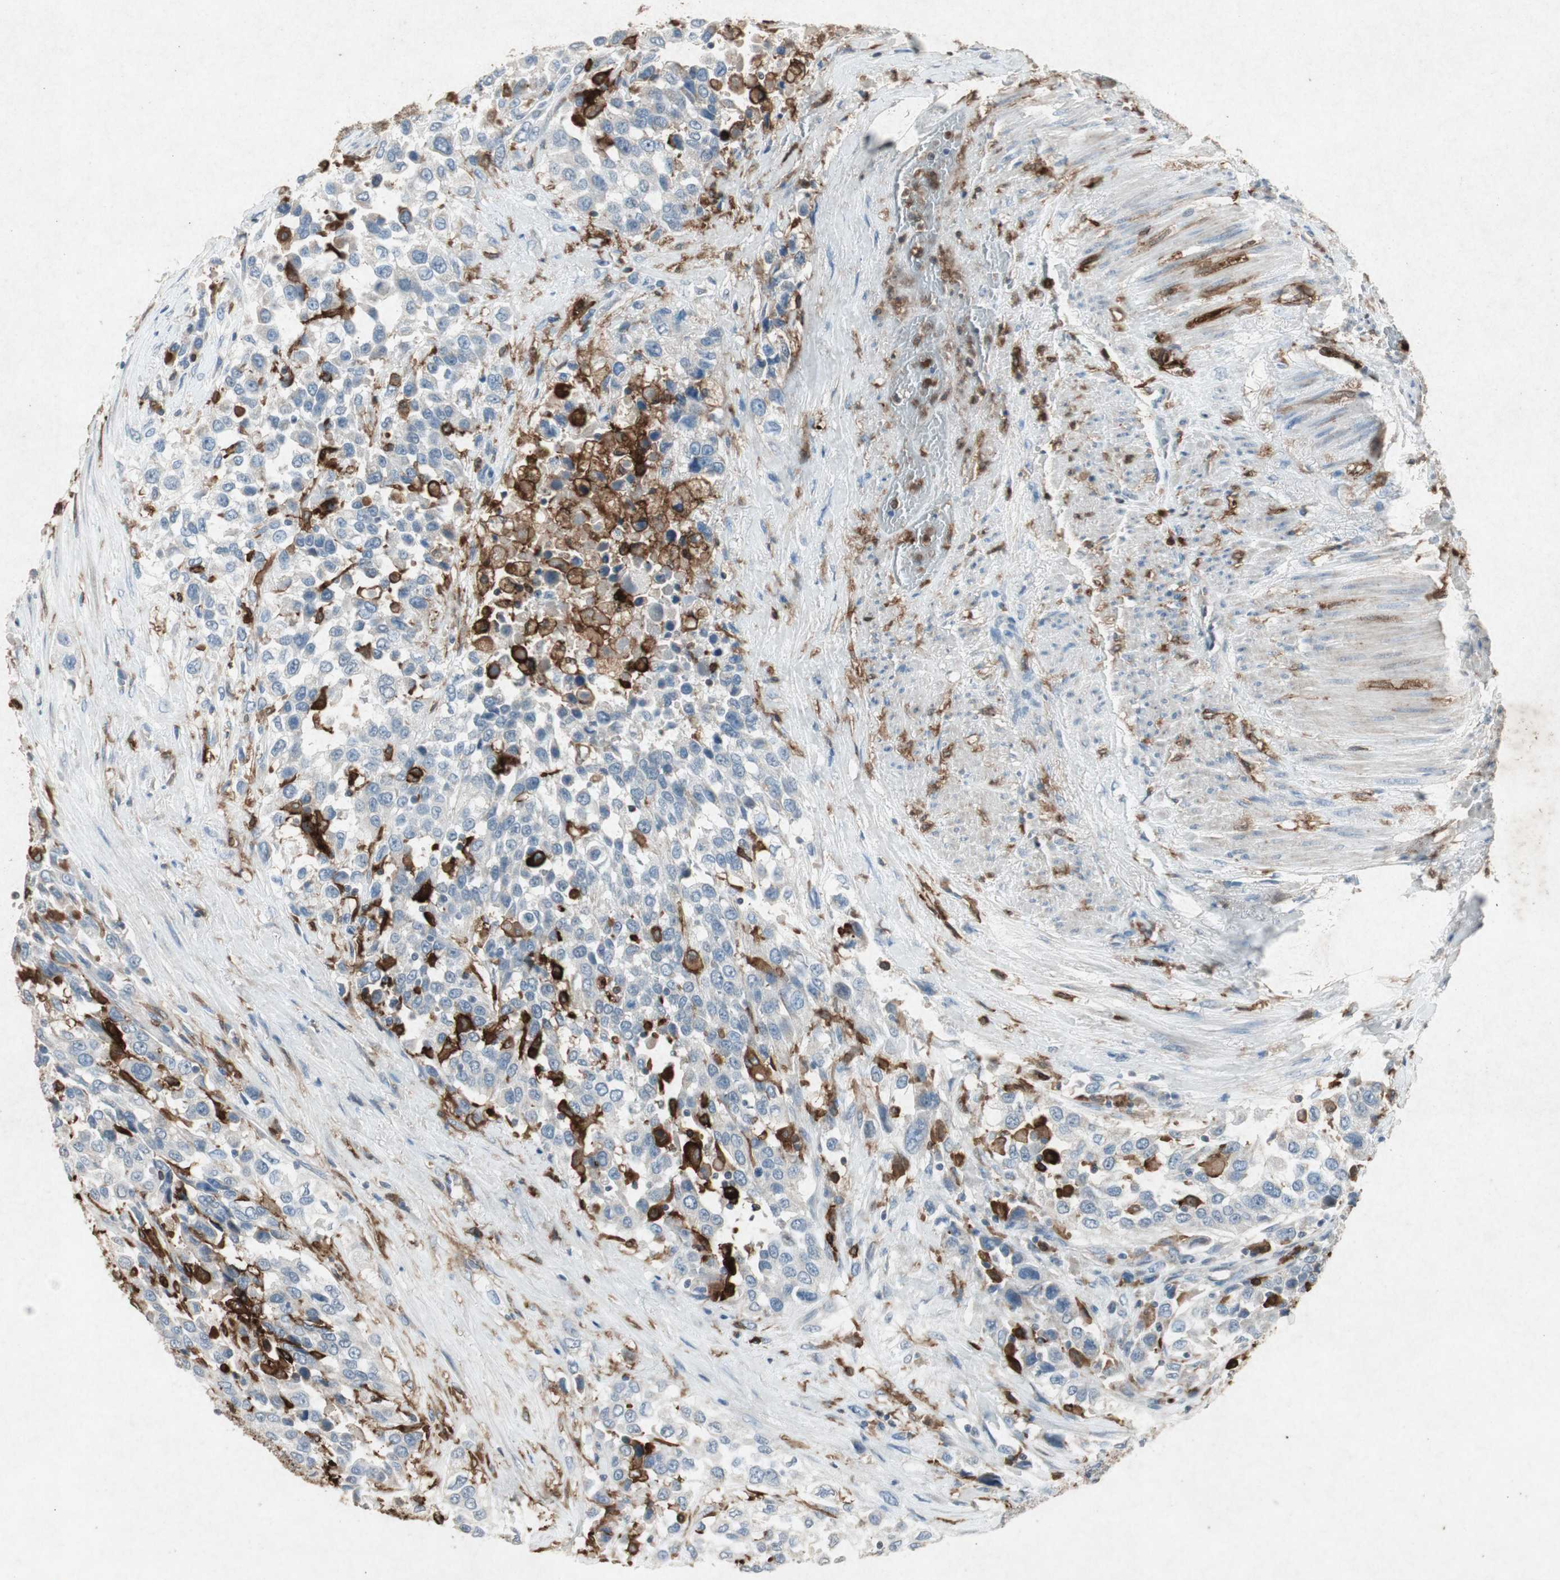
{"staining": {"intensity": "weak", "quantity": "25%-75%", "location": "cytoplasmic/membranous,nuclear"}, "tissue": "urothelial cancer", "cell_type": "Tumor cells", "image_type": "cancer", "snomed": [{"axis": "morphology", "description": "Urothelial carcinoma, High grade"}, {"axis": "topography", "description": "Urinary bladder"}], "caption": "Urothelial carcinoma (high-grade) stained for a protein (brown) reveals weak cytoplasmic/membranous and nuclear positive staining in about 25%-75% of tumor cells.", "gene": "TYROBP", "patient": {"sex": "female", "age": 80}}